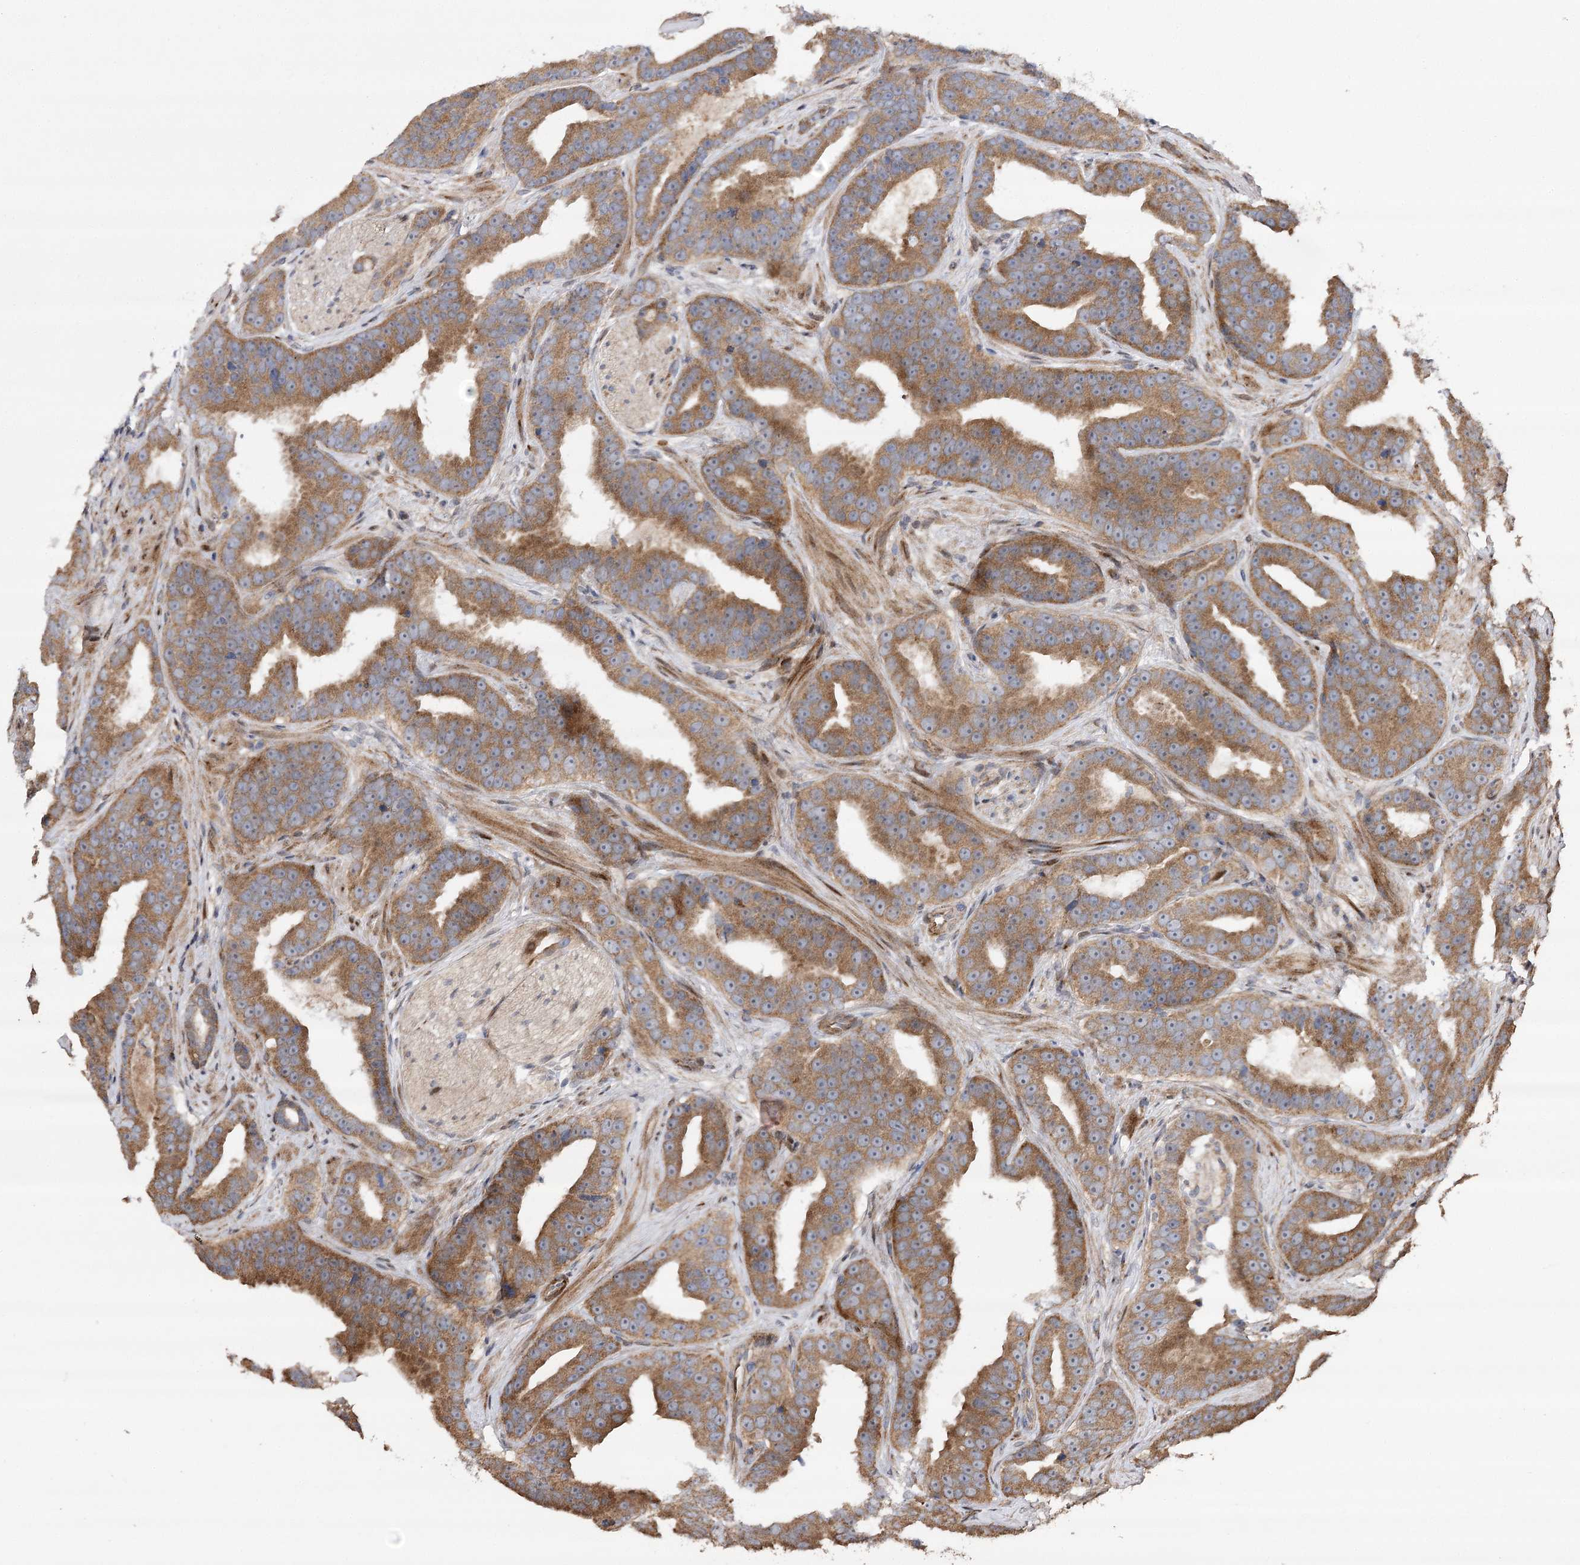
{"staining": {"intensity": "moderate", "quantity": ">75%", "location": "cytoplasmic/membranous"}, "tissue": "prostate cancer", "cell_type": "Tumor cells", "image_type": "cancer", "snomed": [{"axis": "morphology", "description": "Adenocarcinoma, Low grade"}, {"axis": "topography", "description": "Prostate"}], "caption": "Adenocarcinoma (low-grade) (prostate) stained with a brown dye reveals moderate cytoplasmic/membranous positive expression in approximately >75% of tumor cells.", "gene": "OBSL1", "patient": {"sex": "male", "age": 59}}